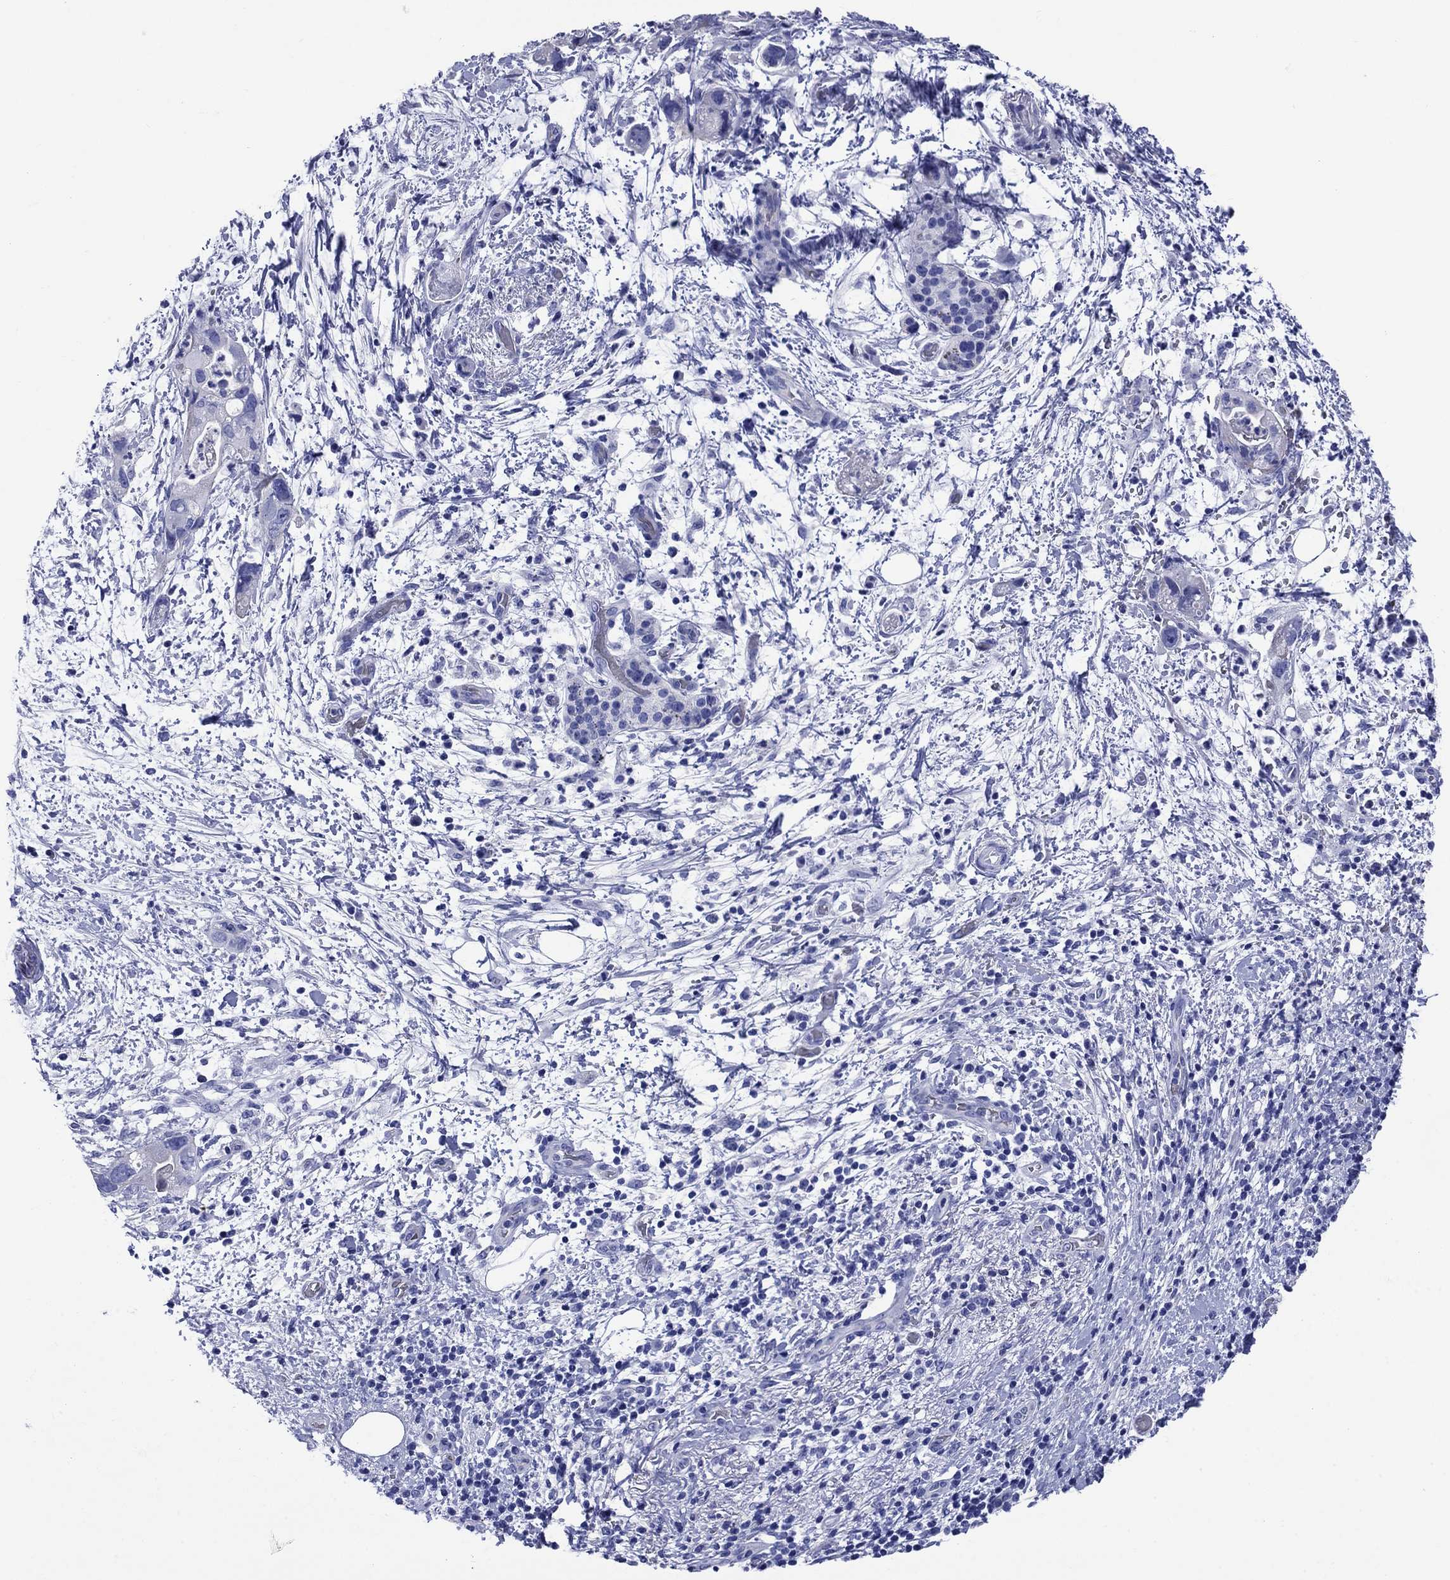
{"staining": {"intensity": "negative", "quantity": "none", "location": "none"}, "tissue": "pancreatic cancer", "cell_type": "Tumor cells", "image_type": "cancer", "snomed": [{"axis": "morphology", "description": "Adenocarcinoma, NOS"}, {"axis": "topography", "description": "Pancreas"}], "caption": "A histopathology image of human adenocarcinoma (pancreatic) is negative for staining in tumor cells.", "gene": "SLC1A2", "patient": {"sex": "female", "age": 72}}